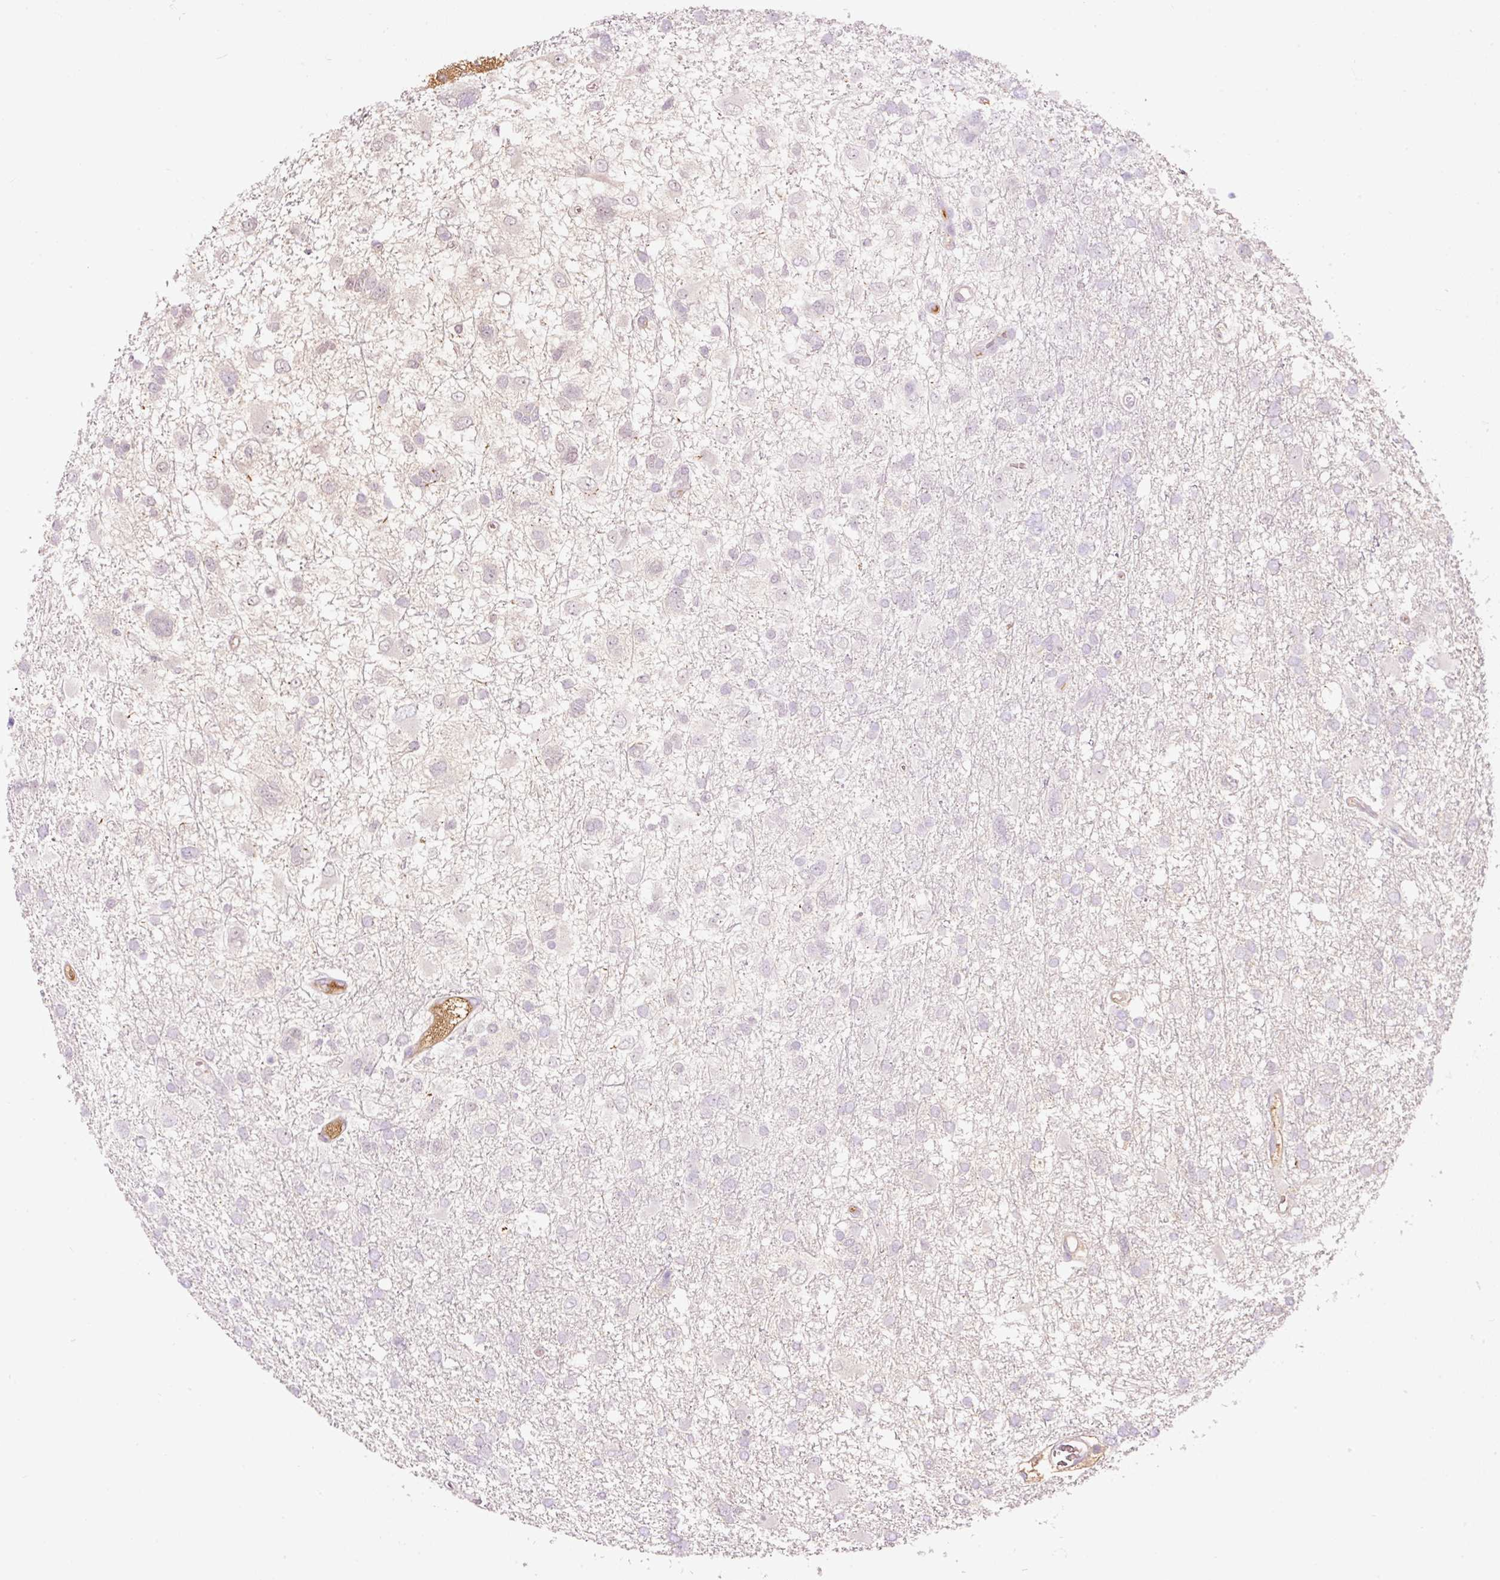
{"staining": {"intensity": "negative", "quantity": "none", "location": "none"}, "tissue": "glioma", "cell_type": "Tumor cells", "image_type": "cancer", "snomed": [{"axis": "morphology", "description": "Glioma, malignant, High grade"}, {"axis": "topography", "description": "Brain"}], "caption": "DAB (3,3'-diaminobenzidine) immunohistochemical staining of human glioma displays no significant positivity in tumor cells.", "gene": "PRPF38B", "patient": {"sex": "male", "age": 61}}